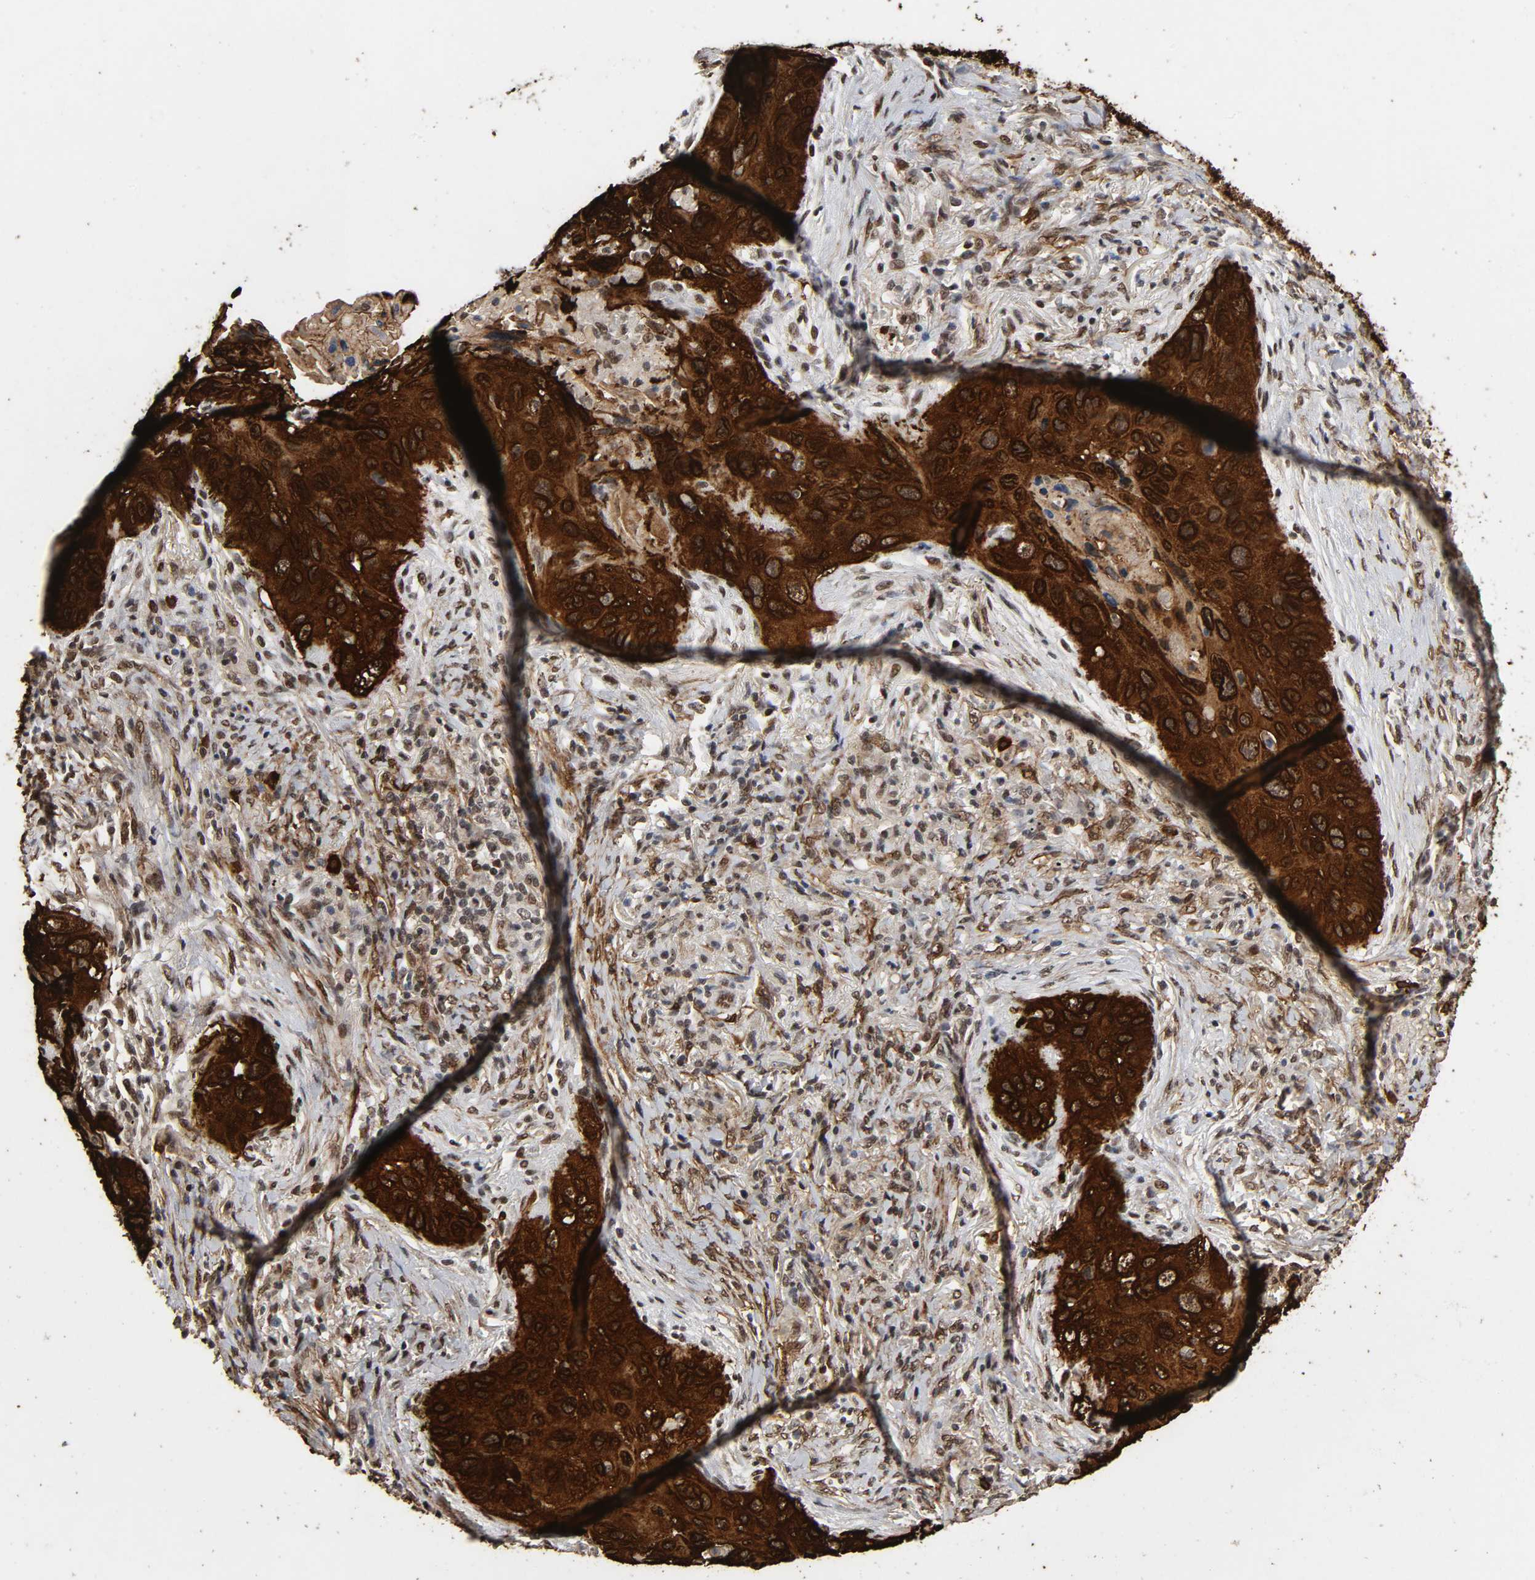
{"staining": {"intensity": "strong", "quantity": ">75%", "location": "cytoplasmic/membranous"}, "tissue": "lung cancer", "cell_type": "Tumor cells", "image_type": "cancer", "snomed": [{"axis": "morphology", "description": "Squamous cell carcinoma, NOS"}, {"axis": "topography", "description": "Lung"}], "caption": "Immunohistochemistry (IHC) (DAB (3,3'-diaminobenzidine)) staining of human squamous cell carcinoma (lung) reveals strong cytoplasmic/membranous protein staining in approximately >75% of tumor cells.", "gene": "AHNAK2", "patient": {"sex": "female", "age": 67}}